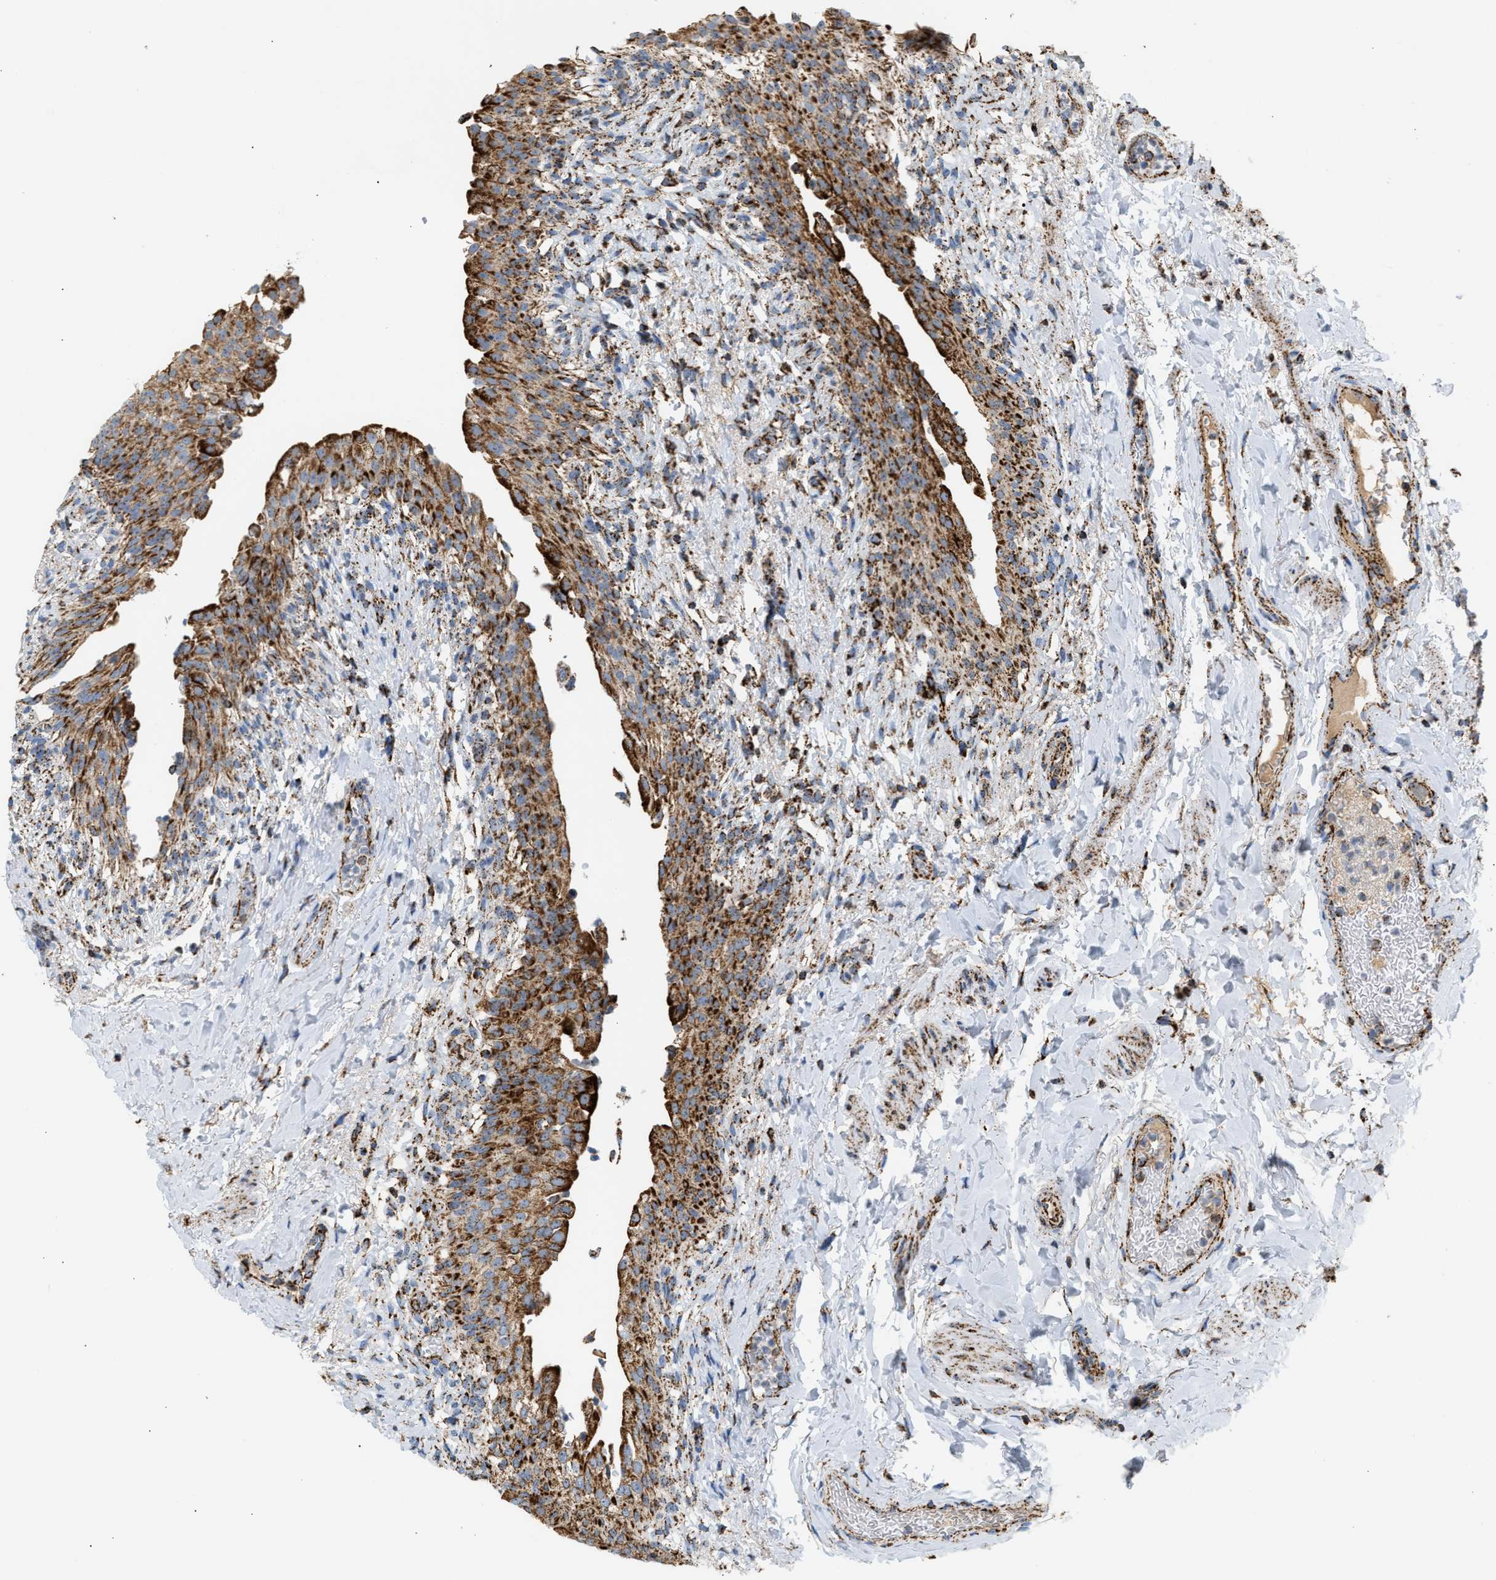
{"staining": {"intensity": "strong", "quantity": ">75%", "location": "cytoplasmic/membranous"}, "tissue": "urinary bladder", "cell_type": "Urothelial cells", "image_type": "normal", "snomed": [{"axis": "morphology", "description": "Normal tissue, NOS"}, {"axis": "topography", "description": "Urinary bladder"}], "caption": "This photomicrograph demonstrates immunohistochemistry (IHC) staining of benign human urinary bladder, with high strong cytoplasmic/membranous positivity in approximately >75% of urothelial cells.", "gene": "OGDH", "patient": {"sex": "female", "age": 60}}